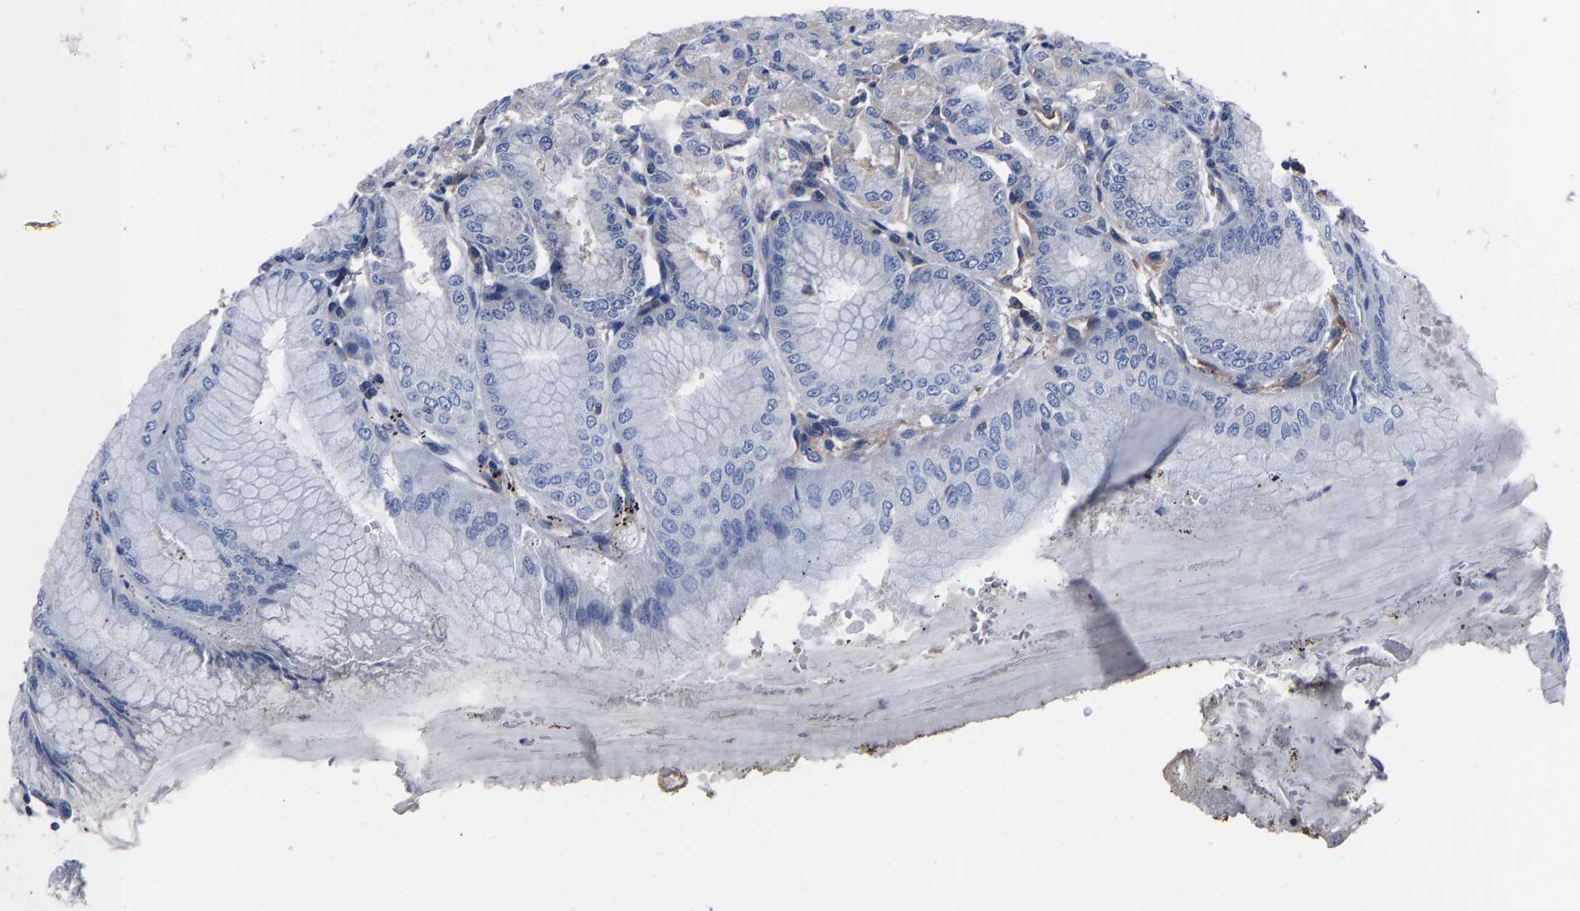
{"staining": {"intensity": "moderate", "quantity": "25%-75%", "location": "cytoplasmic/membranous"}, "tissue": "stomach", "cell_type": "Glandular cells", "image_type": "normal", "snomed": [{"axis": "morphology", "description": "Normal tissue, NOS"}, {"axis": "topography", "description": "Stomach, lower"}], "caption": "A medium amount of moderate cytoplasmic/membranous expression is appreciated in approximately 25%-75% of glandular cells in normal stomach. The protein of interest is shown in brown color, while the nuclei are stained blue.", "gene": "PRKAR1A", "patient": {"sex": "male", "age": 71}}